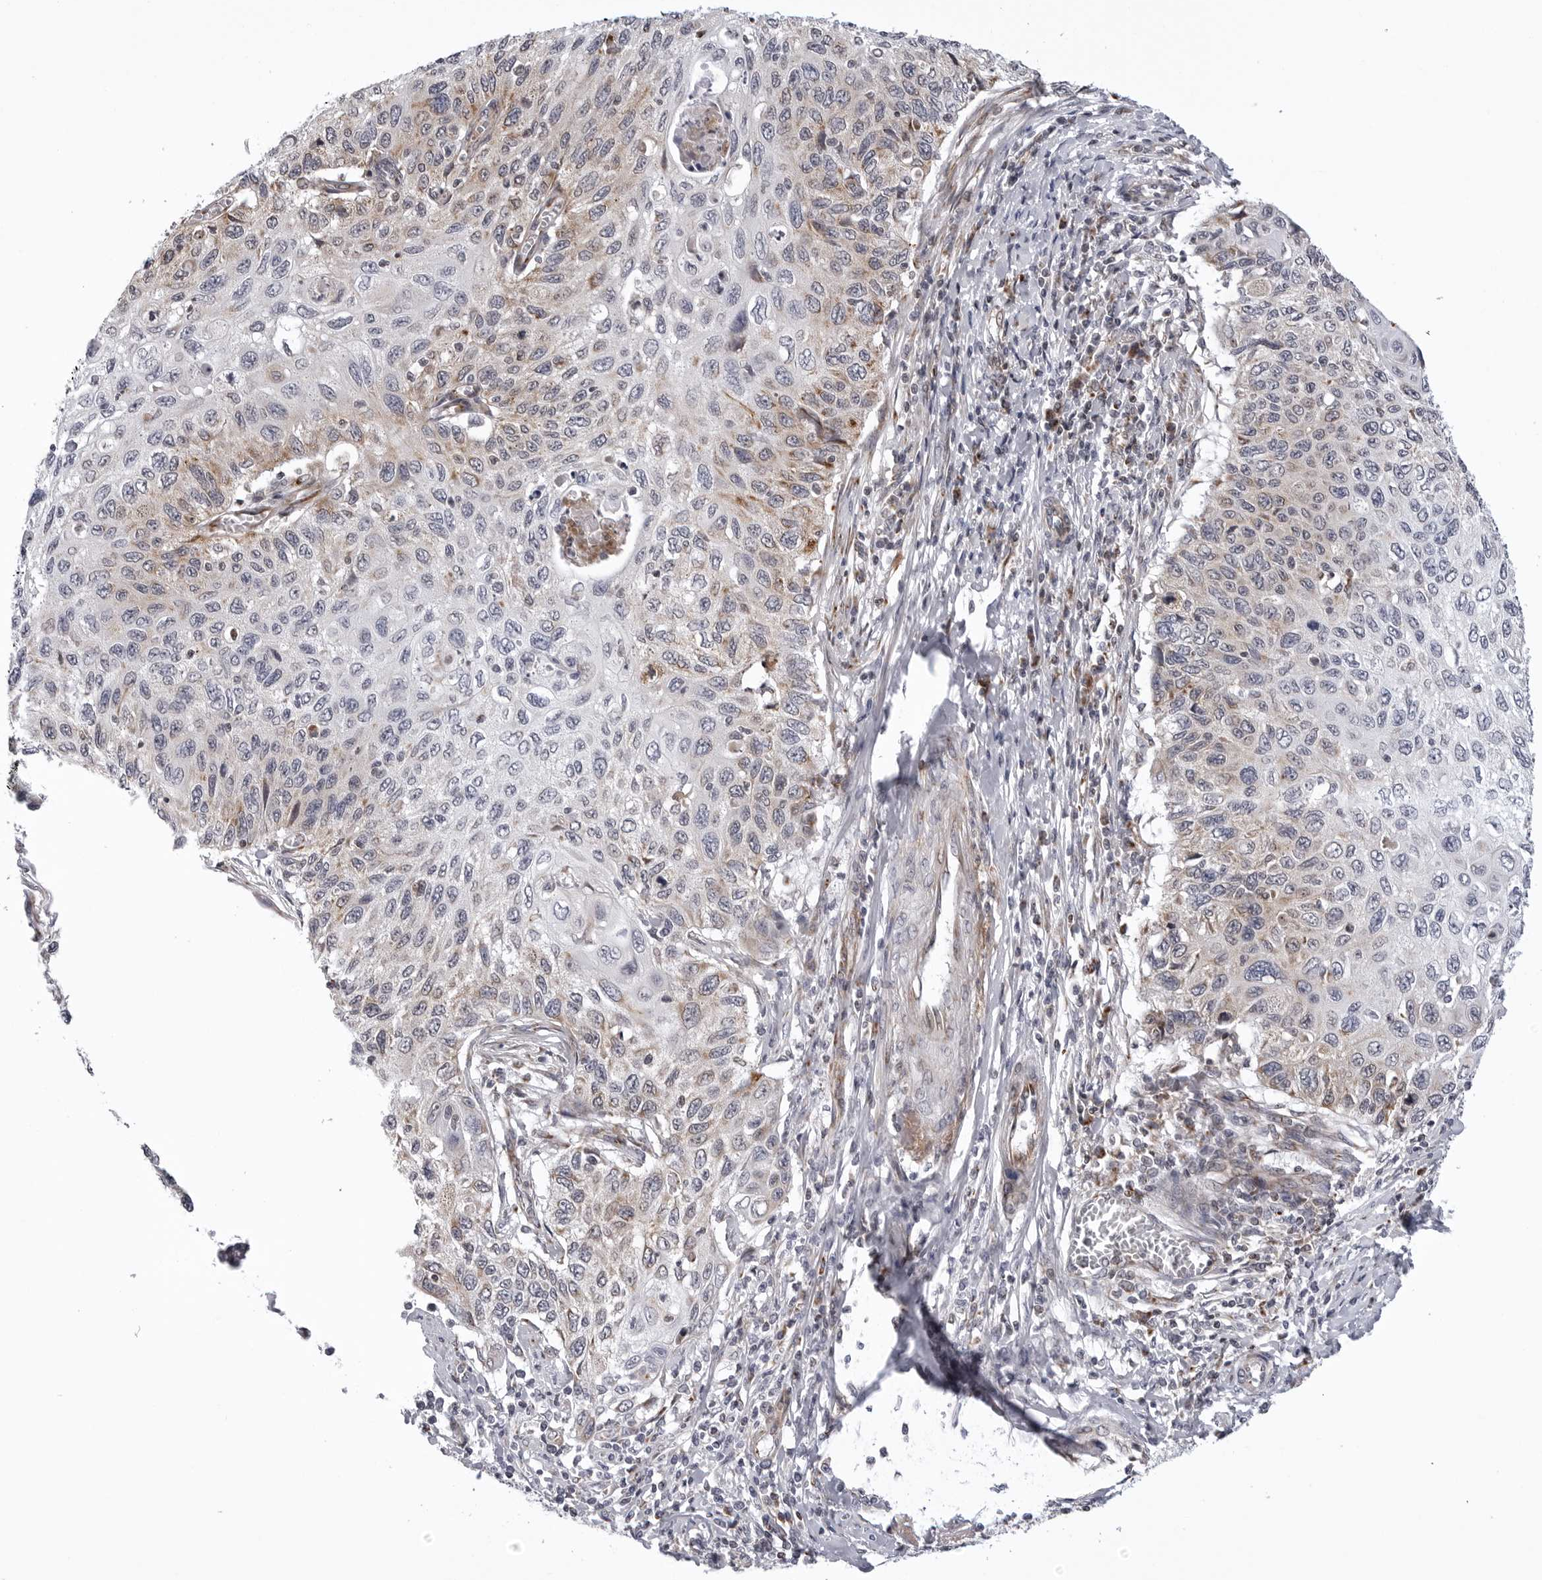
{"staining": {"intensity": "weak", "quantity": "<25%", "location": "cytoplasmic/membranous"}, "tissue": "cervical cancer", "cell_type": "Tumor cells", "image_type": "cancer", "snomed": [{"axis": "morphology", "description": "Squamous cell carcinoma, NOS"}, {"axis": "topography", "description": "Cervix"}], "caption": "DAB (3,3'-diaminobenzidine) immunohistochemical staining of squamous cell carcinoma (cervical) demonstrates no significant staining in tumor cells.", "gene": "CDK20", "patient": {"sex": "female", "age": 70}}